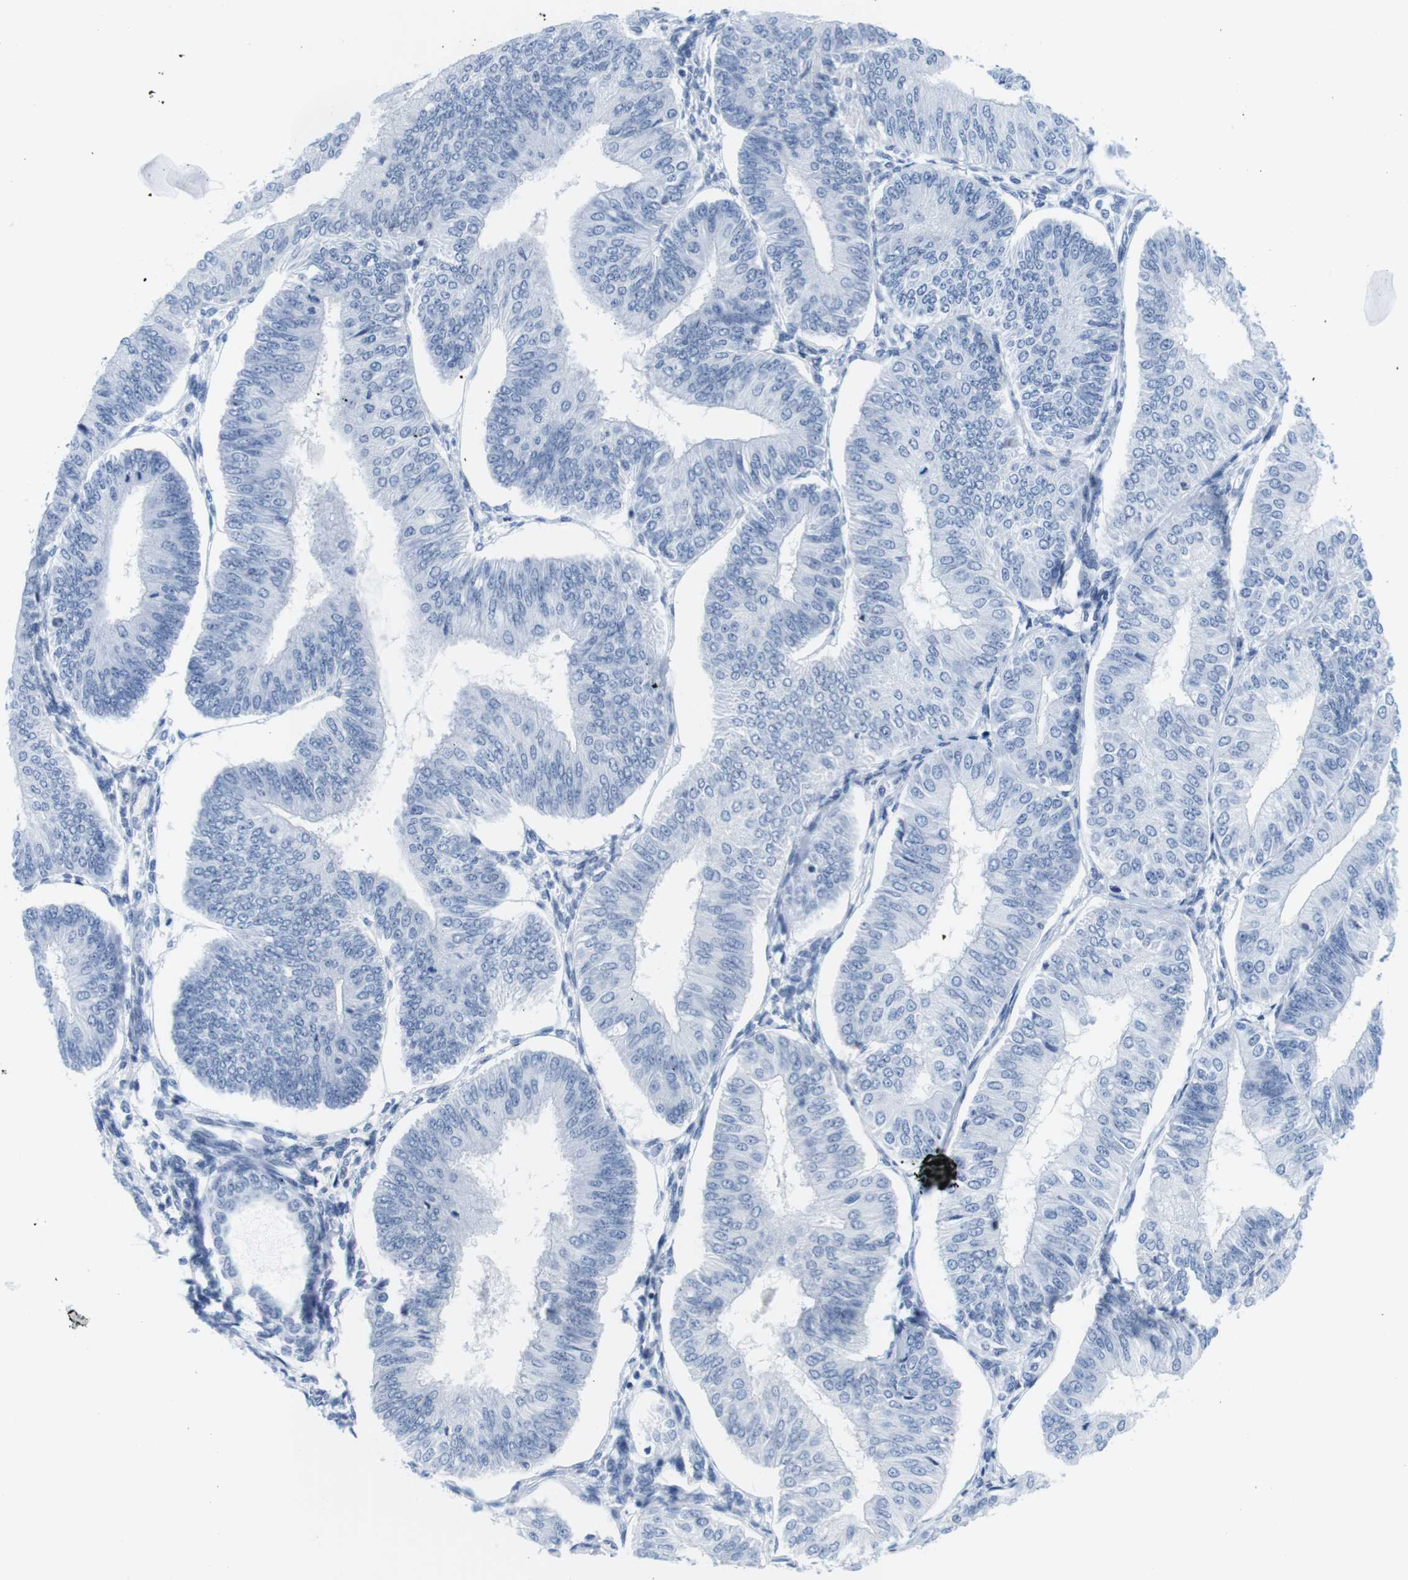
{"staining": {"intensity": "negative", "quantity": "none", "location": "none"}, "tissue": "endometrial cancer", "cell_type": "Tumor cells", "image_type": "cancer", "snomed": [{"axis": "morphology", "description": "Adenocarcinoma, NOS"}, {"axis": "topography", "description": "Endometrium"}], "caption": "DAB immunohistochemical staining of human adenocarcinoma (endometrial) exhibits no significant positivity in tumor cells.", "gene": "IFI16", "patient": {"sex": "female", "age": 58}}